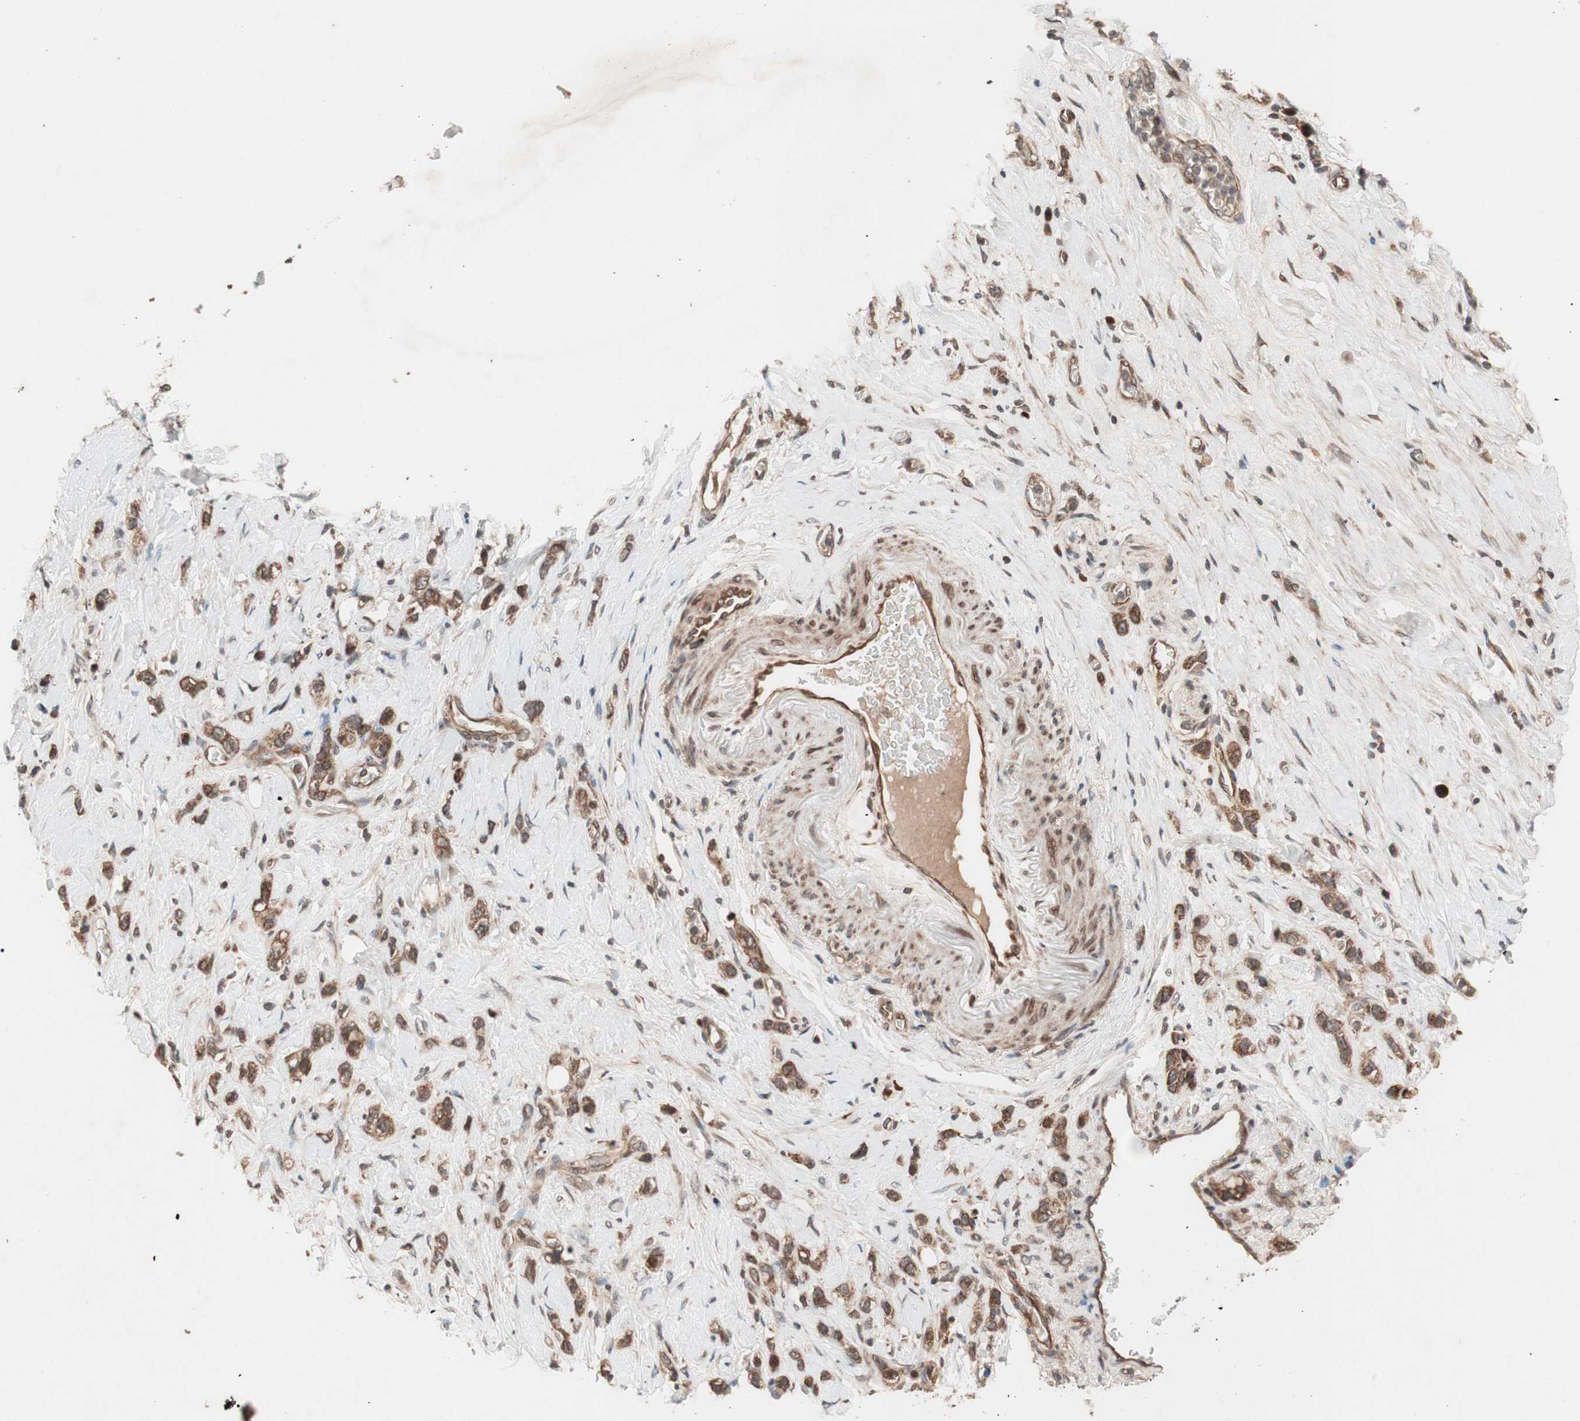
{"staining": {"intensity": "strong", "quantity": ">75%", "location": "cytoplasmic/membranous"}, "tissue": "stomach cancer", "cell_type": "Tumor cells", "image_type": "cancer", "snomed": [{"axis": "morphology", "description": "Normal tissue, NOS"}, {"axis": "morphology", "description": "Adenocarcinoma, NOS"}, {"axis": "morphology", "description": "Adenocarcinoma, High grade"}, {"axis": "topography", "description": "Stomach, upper"}, {"axis": "topography", "description": "Stomach"}], "caption": "Protein staining of stomach cancer (adenocarcinoma) tissue shows strong cytoplasmic/membranous positivity in approximately >75% of tumor cells.", "gene": "NF2", "patient": {"sex": "female", "age": 65}}